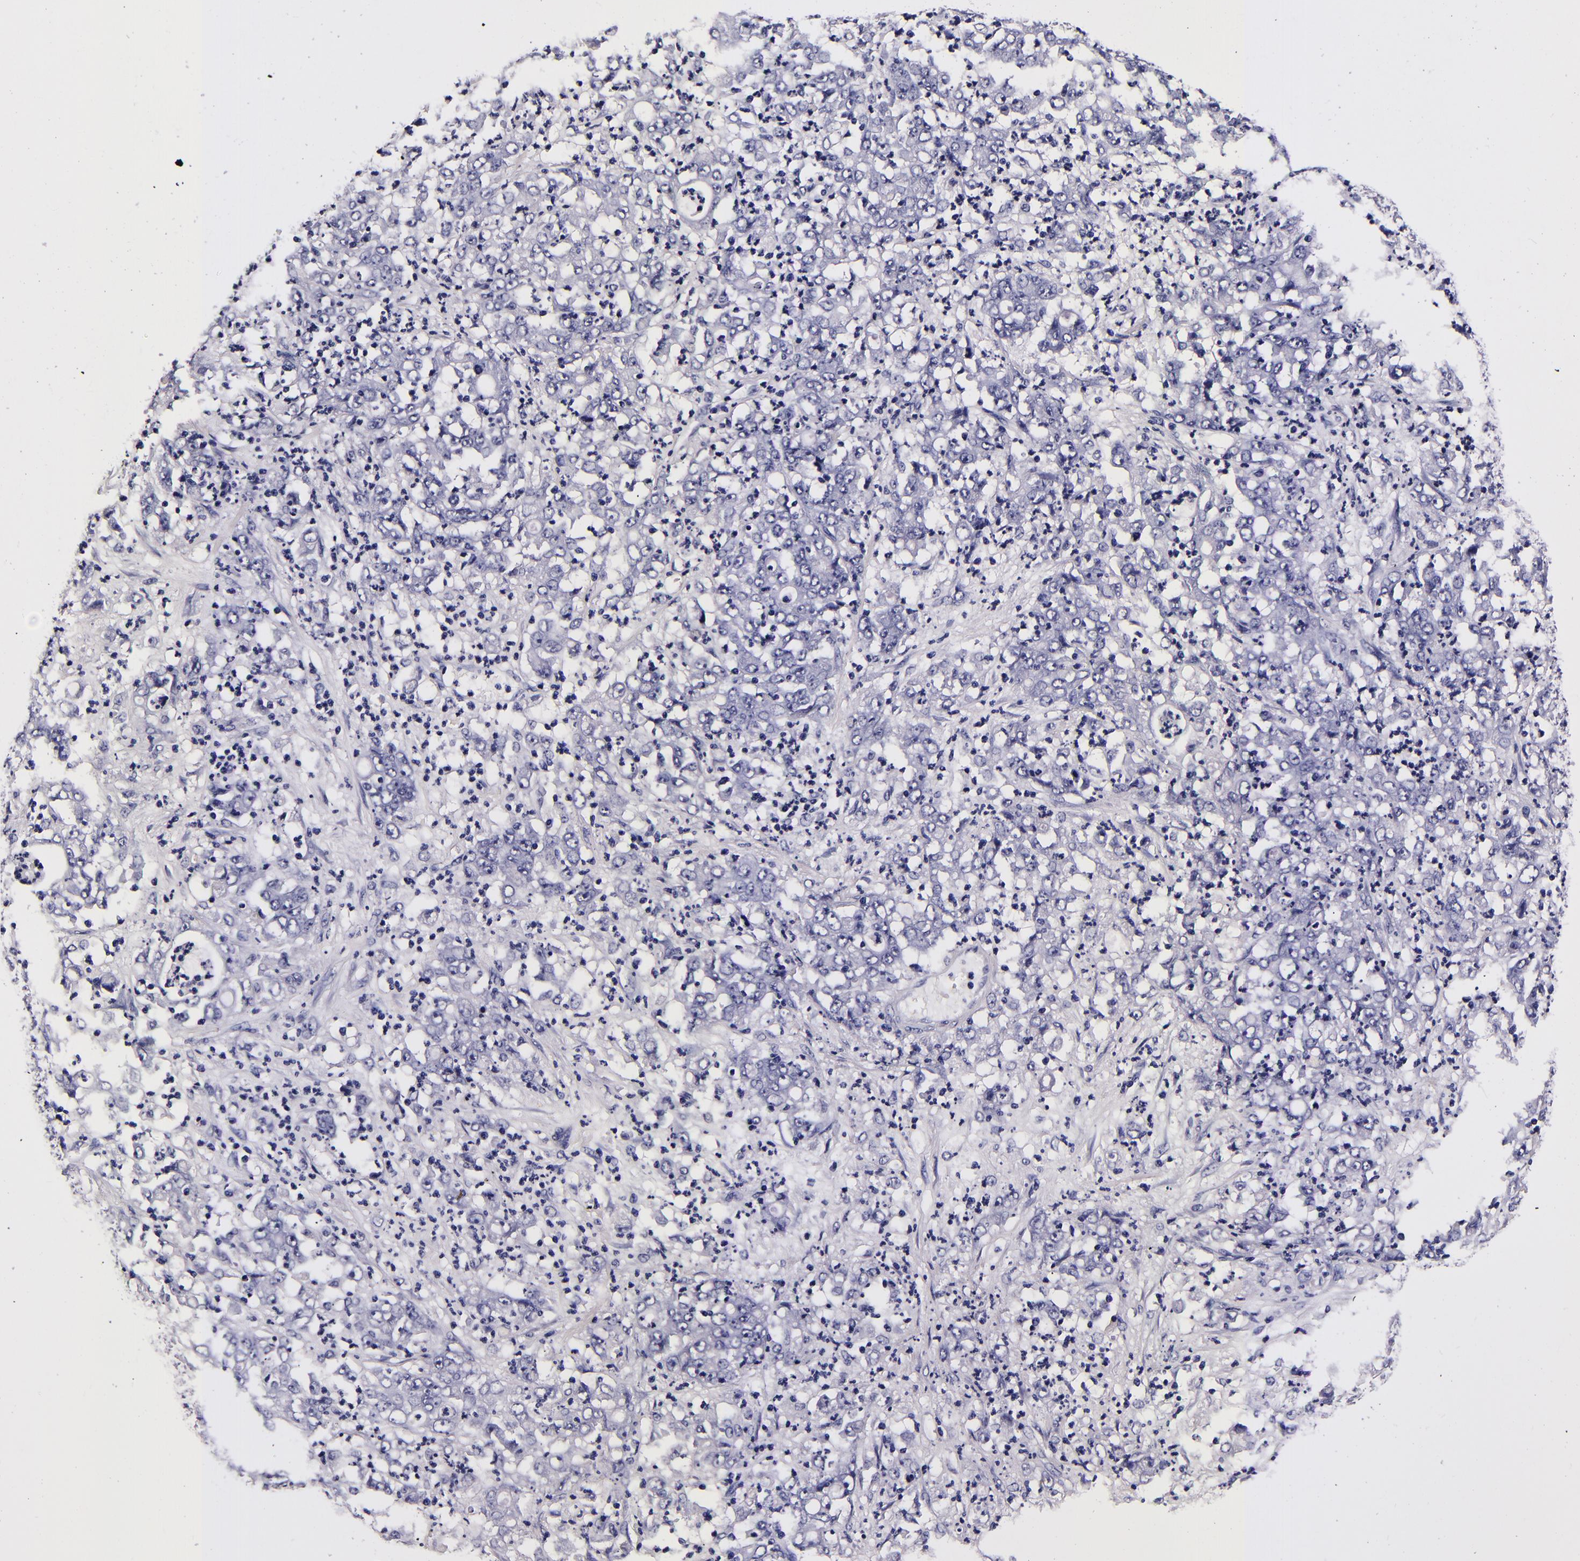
{"staining": {"intensity": "negative", "quantity": "none", "location": "none"}, "tissue": "stomach cancer", "cell_type": "Tumor cells", "image_type": "cancer", "snomed": [{"axis": "morphology", "description": "Adenocarcinoma, NOS"}, {"axis": "topography", "description": "Stomach, lower"}], "caption": "The immunohistochemistry photomicrograph has no significant staining in tumor cells of stomach cancer tissue.", "gene": "FBN1", "patient": {"sex": "female", "age": 71}}